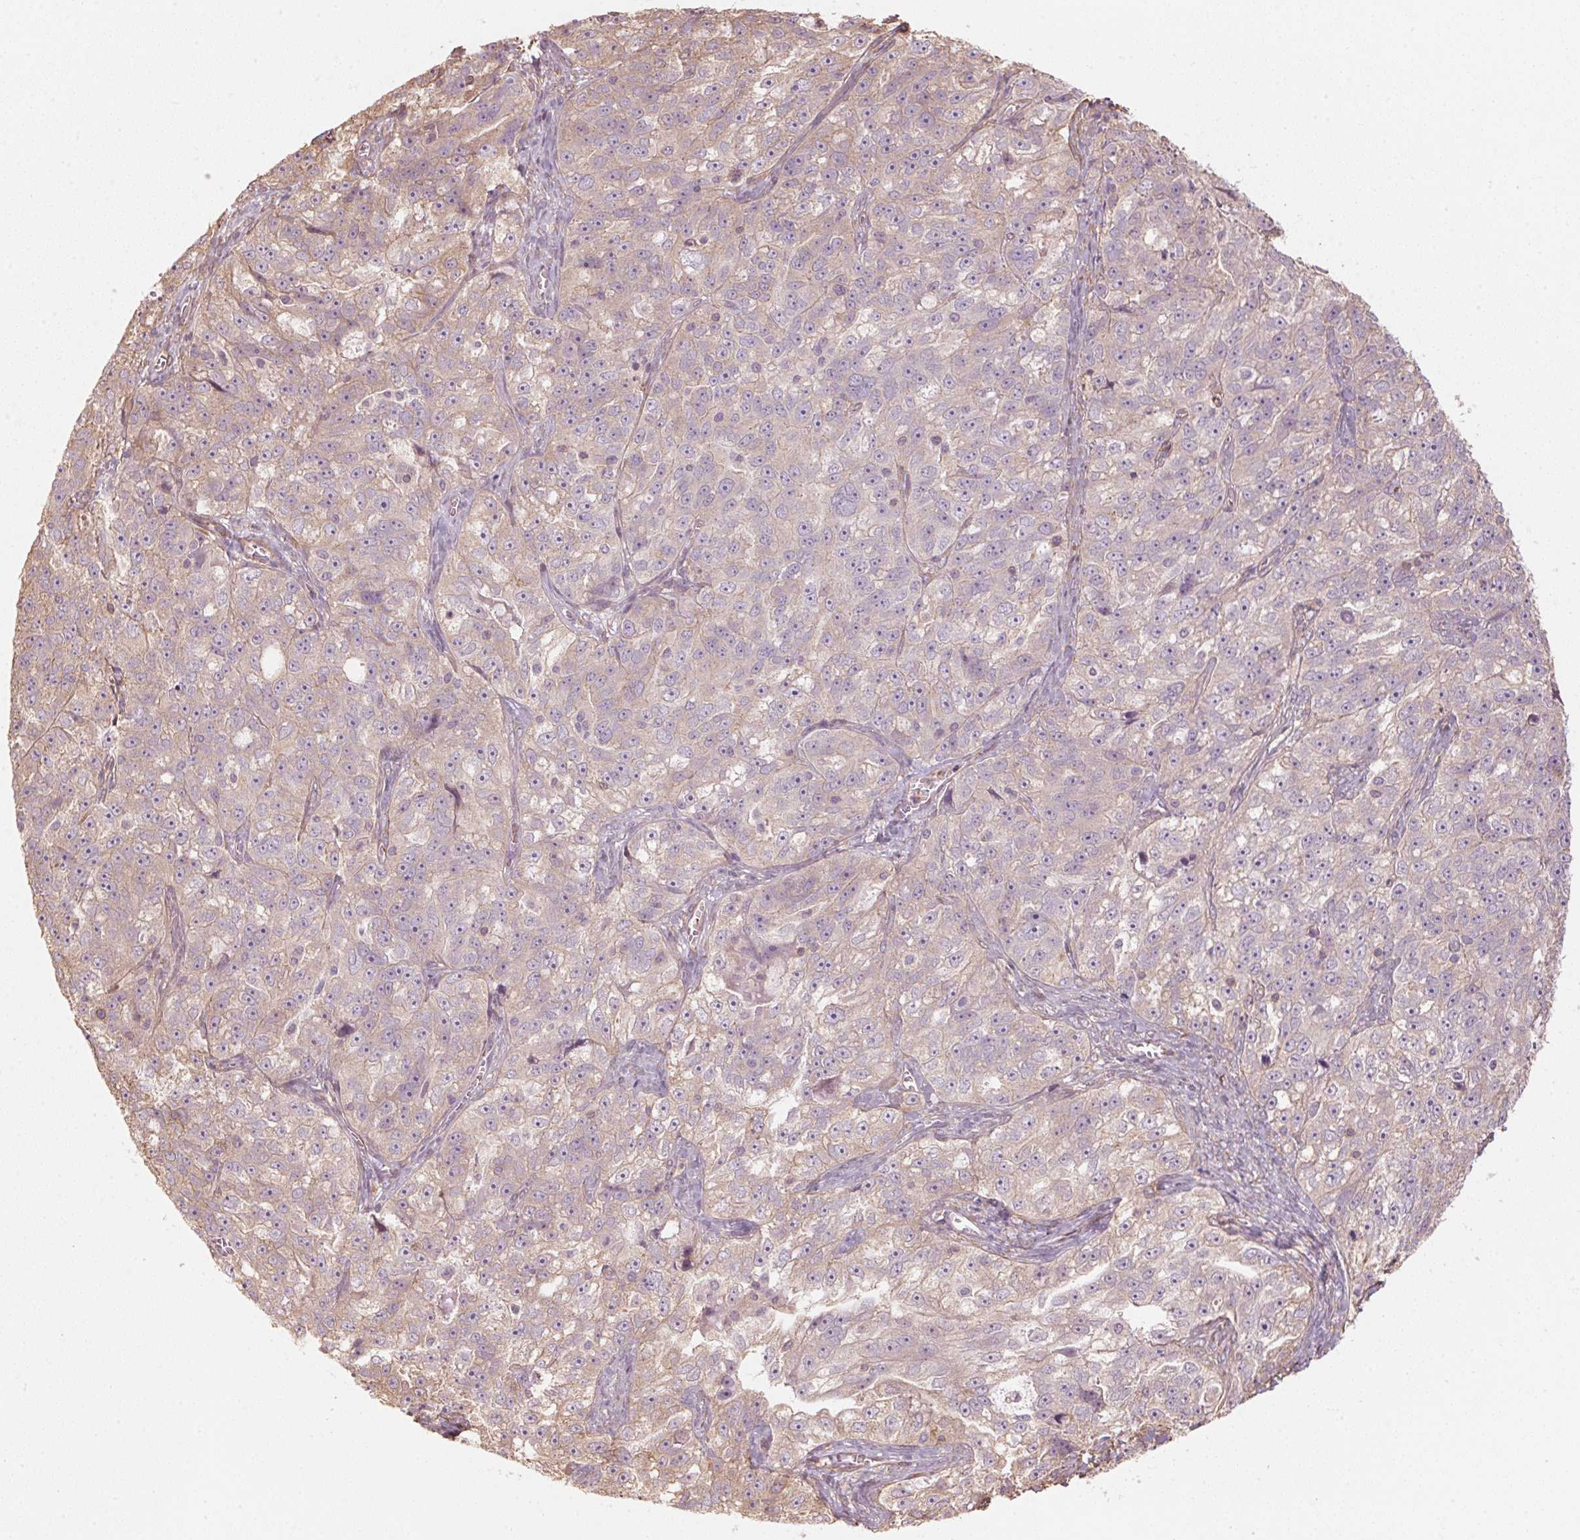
{"staining": {"intensity": "negative", "quantity": "none", "location": "none"}, "tissue": "ovarian cancer", "cell_type": "Tumor cells", "image_type": "cancer", "snomed": [{"axis": "morphology", "description": "Cystadenocarcinoma, serous, NOS"}, {"axis": "topography", "description": "Ovary"}], "caption": "The histopathology image exhibits no staining of tumor cells in ovarian cancer. (DAB immunohistochemistry (IHC), high magnification).", "gene": "QDPR", "patient": {"sex": "female", "age": 51}}